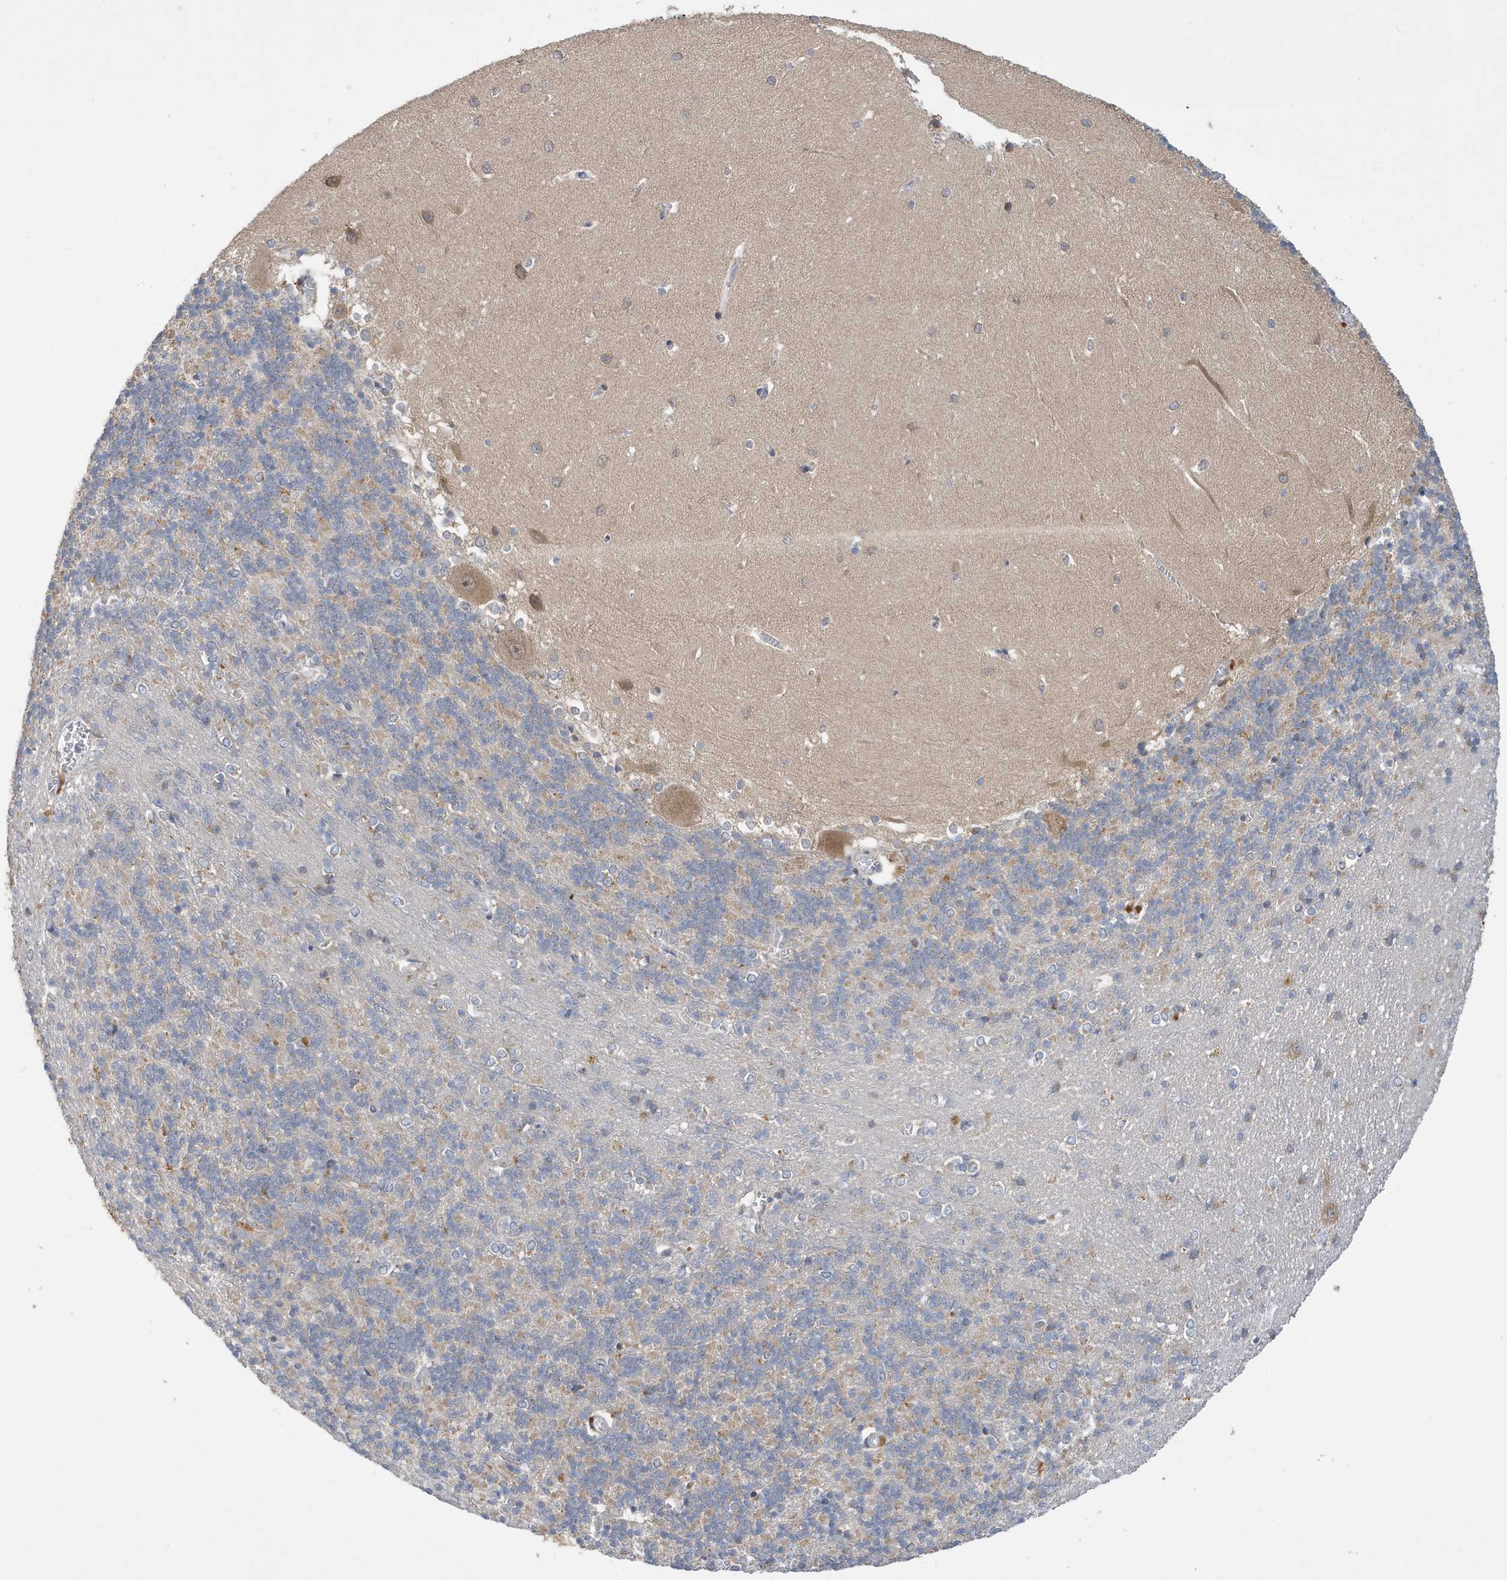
{"staining": {"intensity": "weak", "quantity": "<25%", "location": "cytoplasmic/membranous"}, "tissue": "cerebellum", "cell_type": "Cells in granular layer", "image_type": "normal", "snomed": [{"axis": "morphology", "description": "Normal tissue, NOS"}, {"axis": "topography", "description": "Cerebellum"}], "caption": "The micrograph exhibits no significant positivity in cells in granular layer of cerebellum.", "gene": "LAPTM4A", "patient": {"sex": "male", "age": 37}}